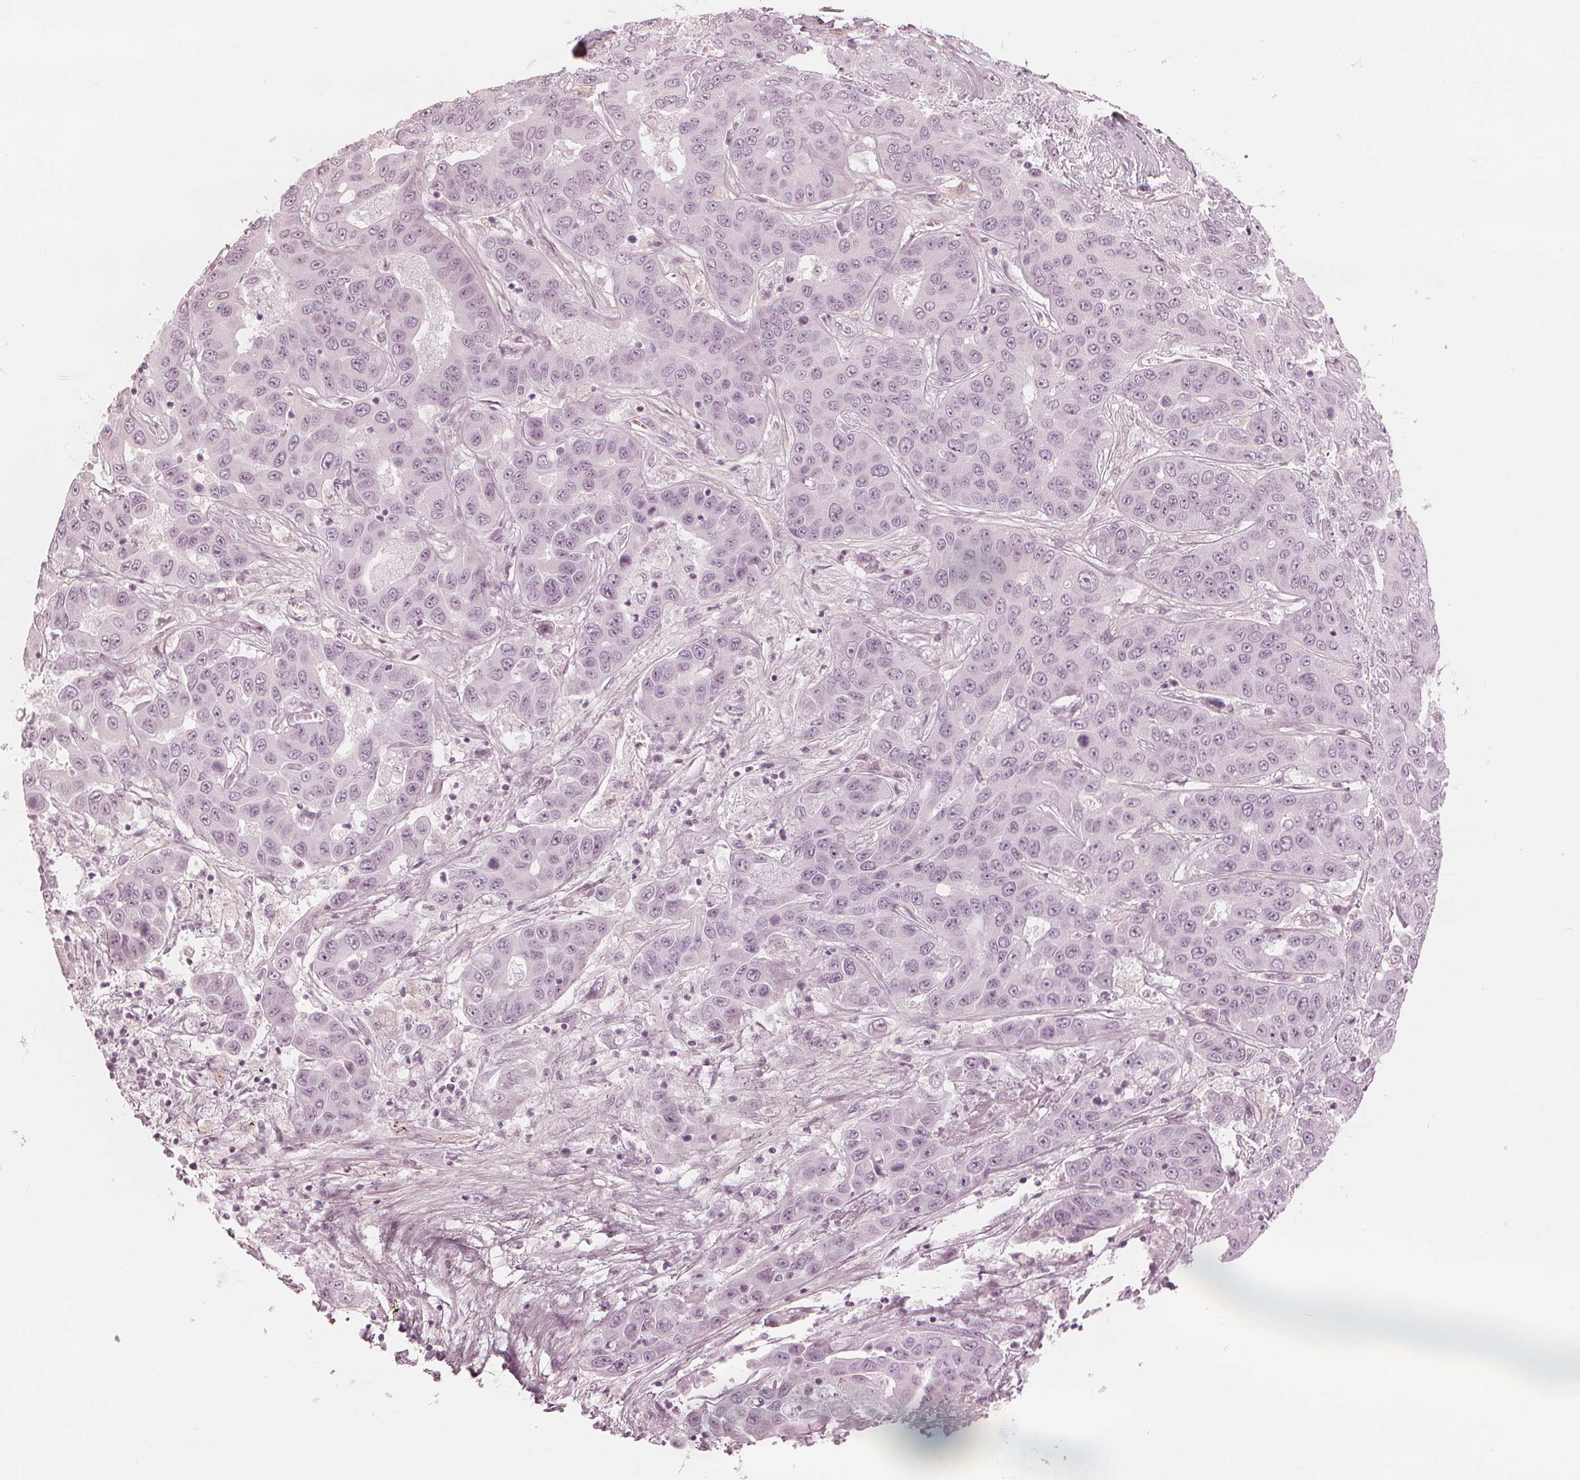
{"staining": {"intensity": "negative", "quantity": "none", "location": "none"}, "tissue": "liver cancer", "cell_type": "Tumor cells", "image_type": "cancer", "snomed": [{"axis": "morphology", "description": "Cholangiocarcinoma"}, {"axis": "topography", "description": "Liver"}], "caption": "IHC of human cholangiocarcinoma (liver) exhibits no expression in tumor cells.", "gene": "PAEP", "patient": {"sex": "female", "age": 52}}